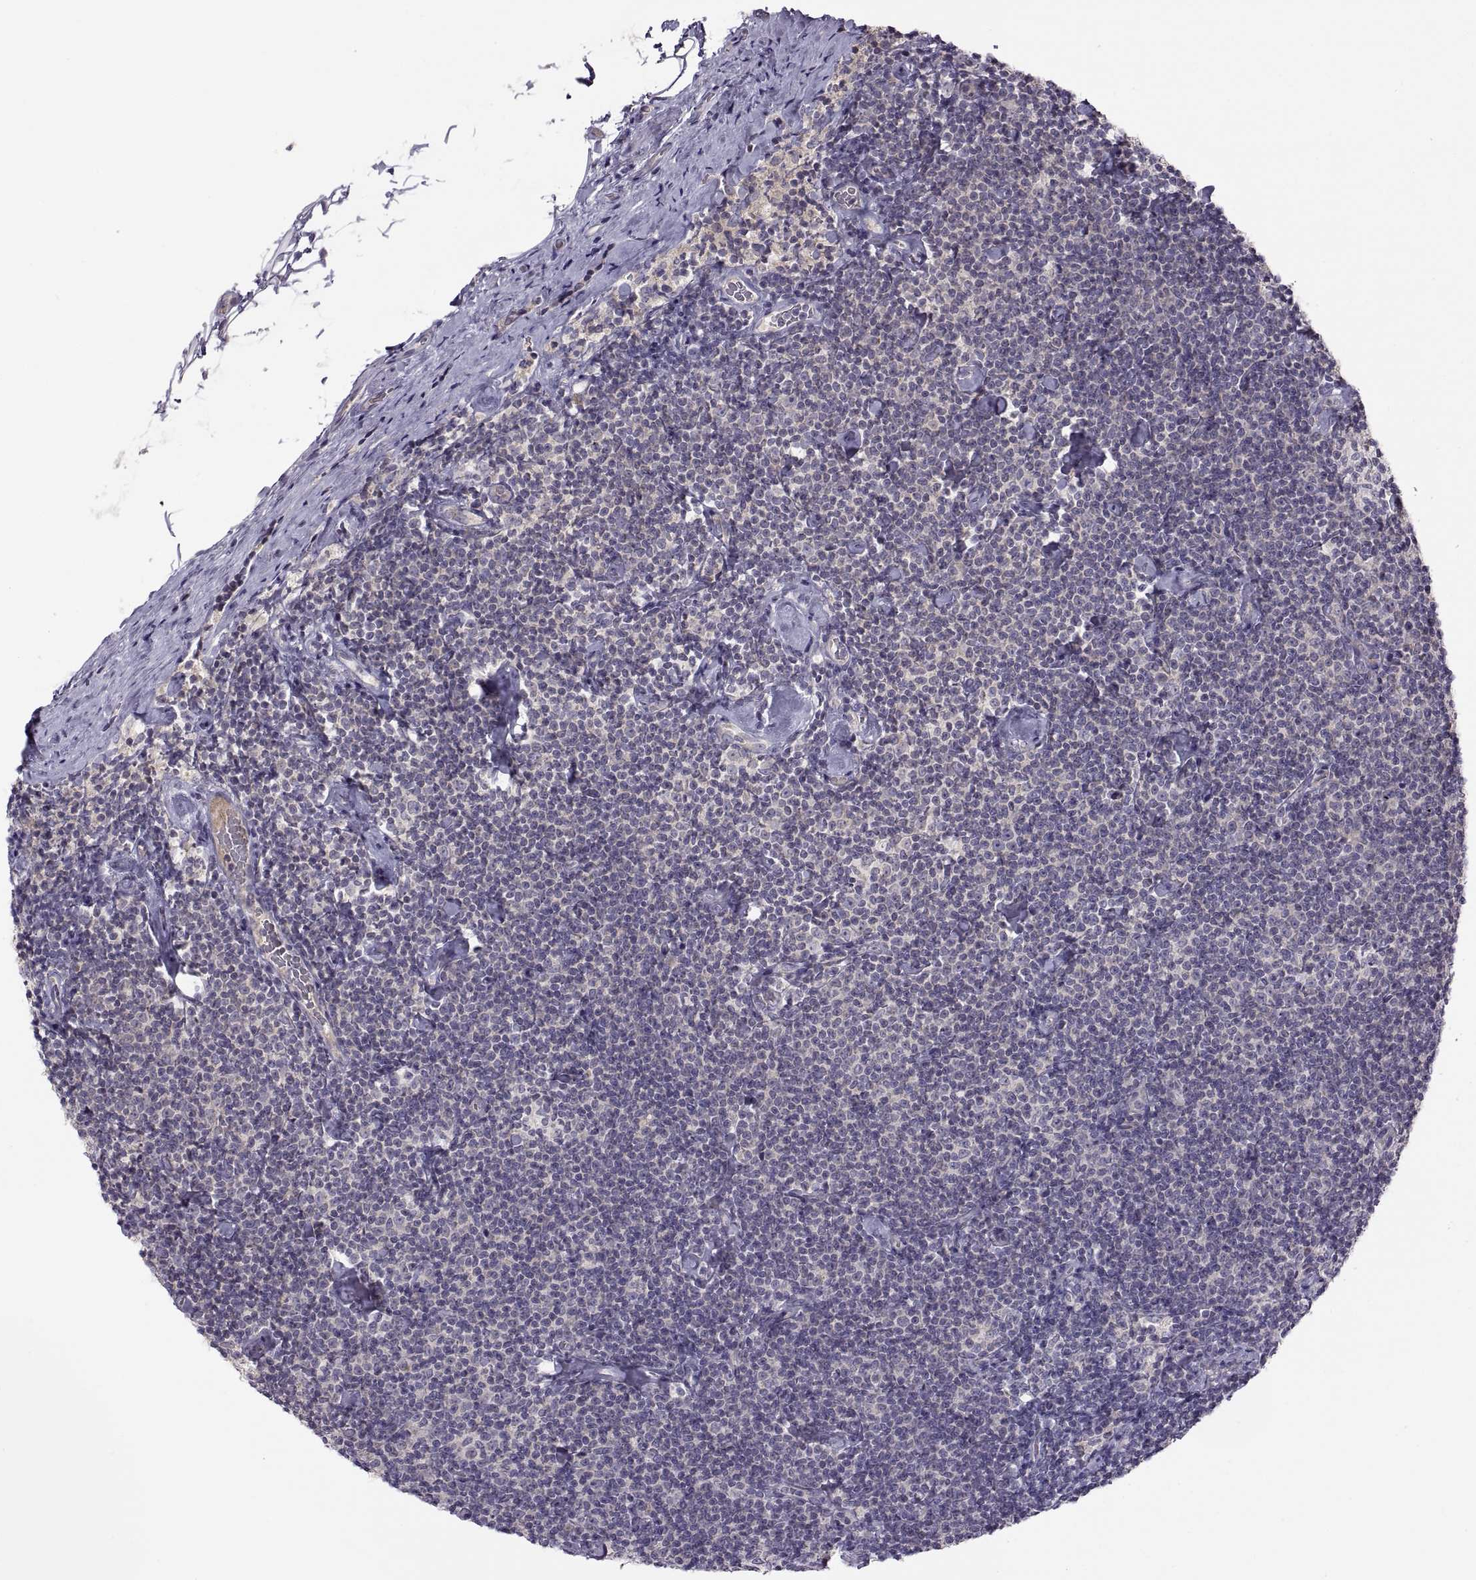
{"staining": {"intensity": "negative", "quantity": "none", "location": "none"}, "tissue": "lymphoma", "cell_type": "Tumor cells", "image_type": "cancer", "snomed": [{"axis": "morphology", "description": "Malignant lymphoma, non-Hodgkin's type, Low grade"}, {"axis": "topography", "description": "Lymph node"}], "caption": "Image shows no significant protein expression in tumor cells of malignant lymphoma, non-Hodgkin's type (low-grade). Brightfield microscopy of immunohistochemistry (IHC) stained with DAB (brown) and hematoxylin (blue), captured at high magnification.", "gene": "ACSBG2", "patient": {"sex": "male", "age": 81}}